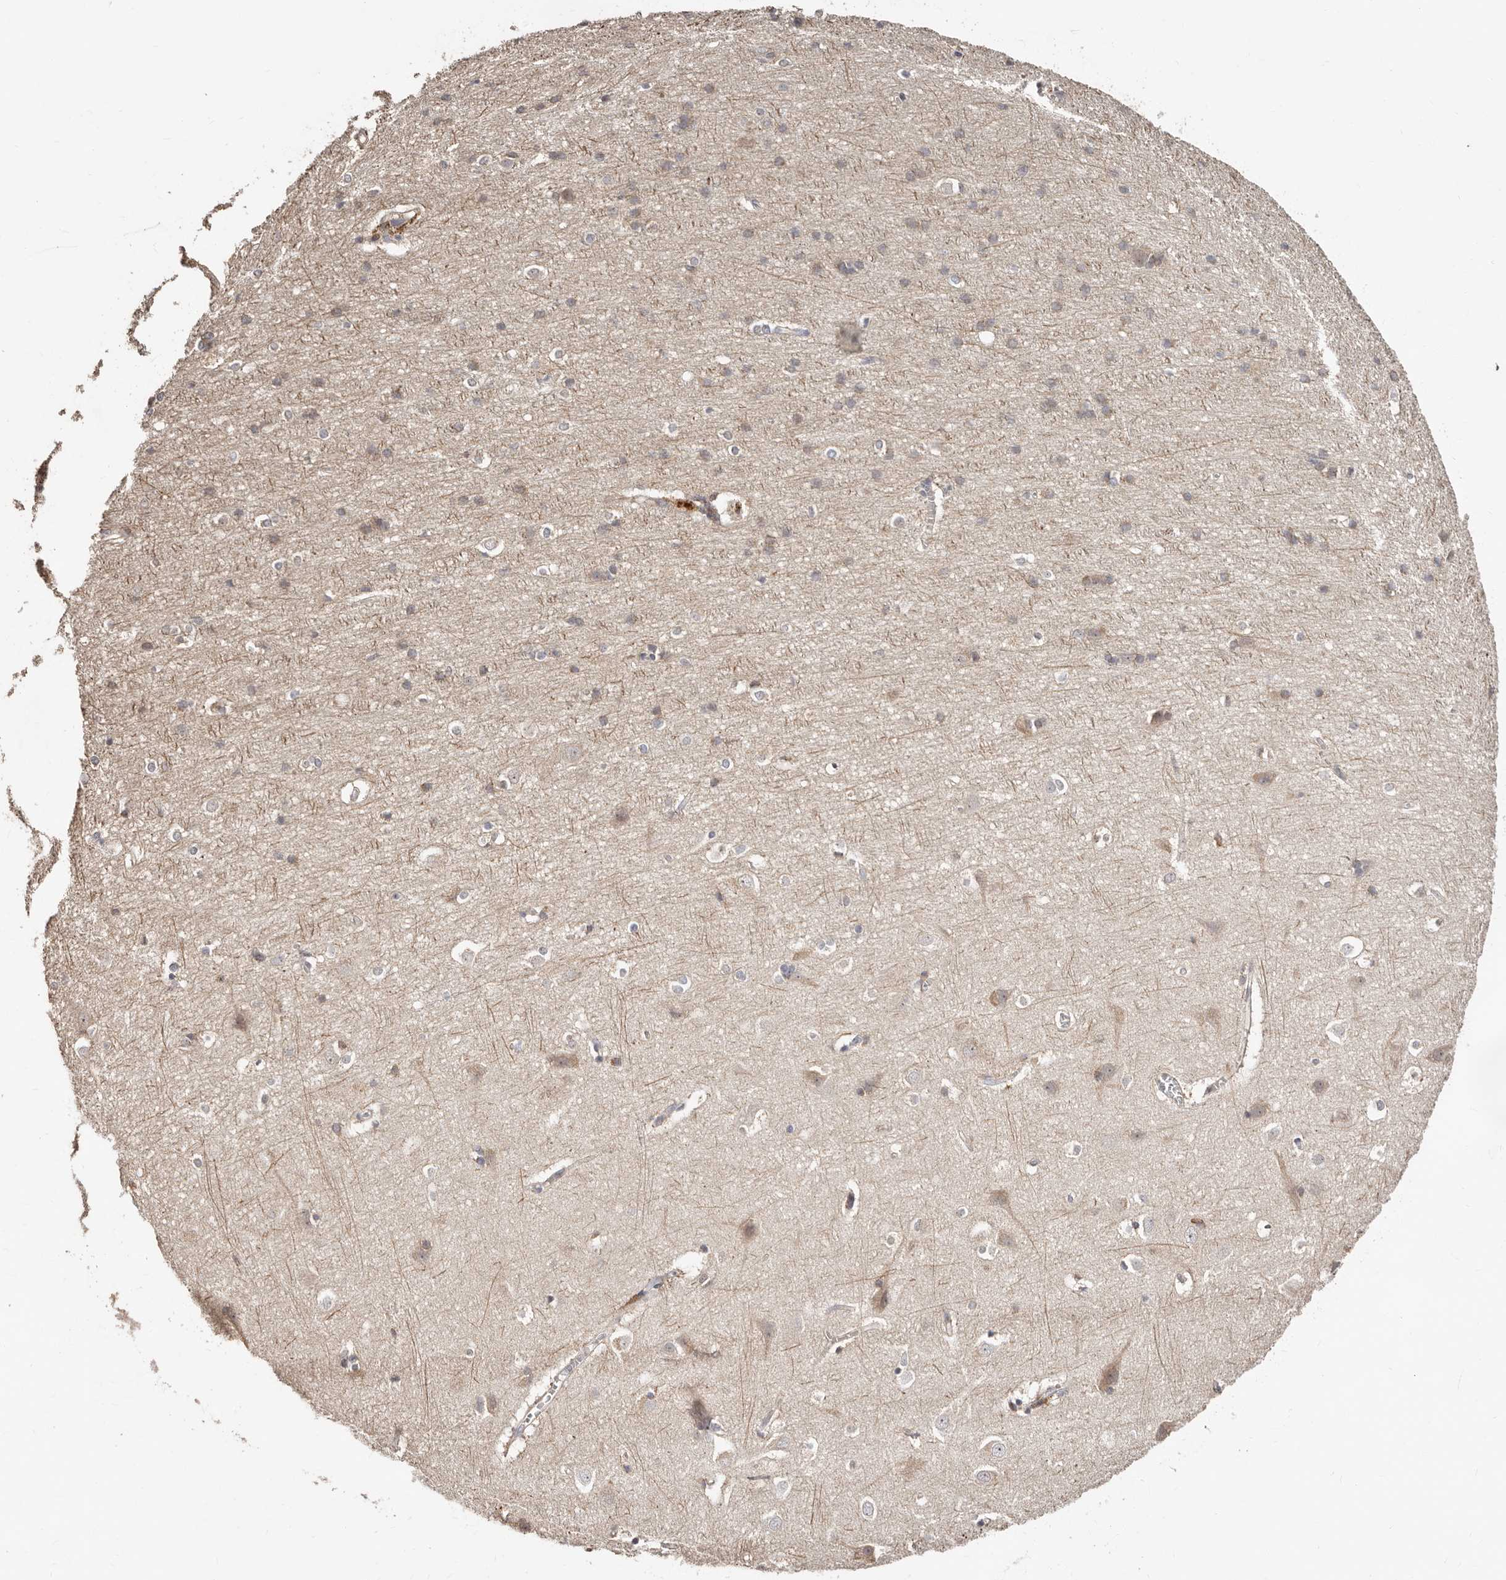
{"staining": {"intensity": "weak", "quantity": "<25%", "location": "cytoplasmic/membranous"}, "tissue": "cerebral cortex", "cell_type": "Endothelial cells", "image_type": "normal", "snomed": [{"axis": "morphology", "description": "Normal tissue, NOS"}, {"axis": "topography", "description": "Cerebral cortex"}], "caption": "Protein analysis of unremarkable cerebral cortex displays no significant staining in endothelial cells.", "gene": "APOL6", "patient": {"sex": "male", "age": 54}}